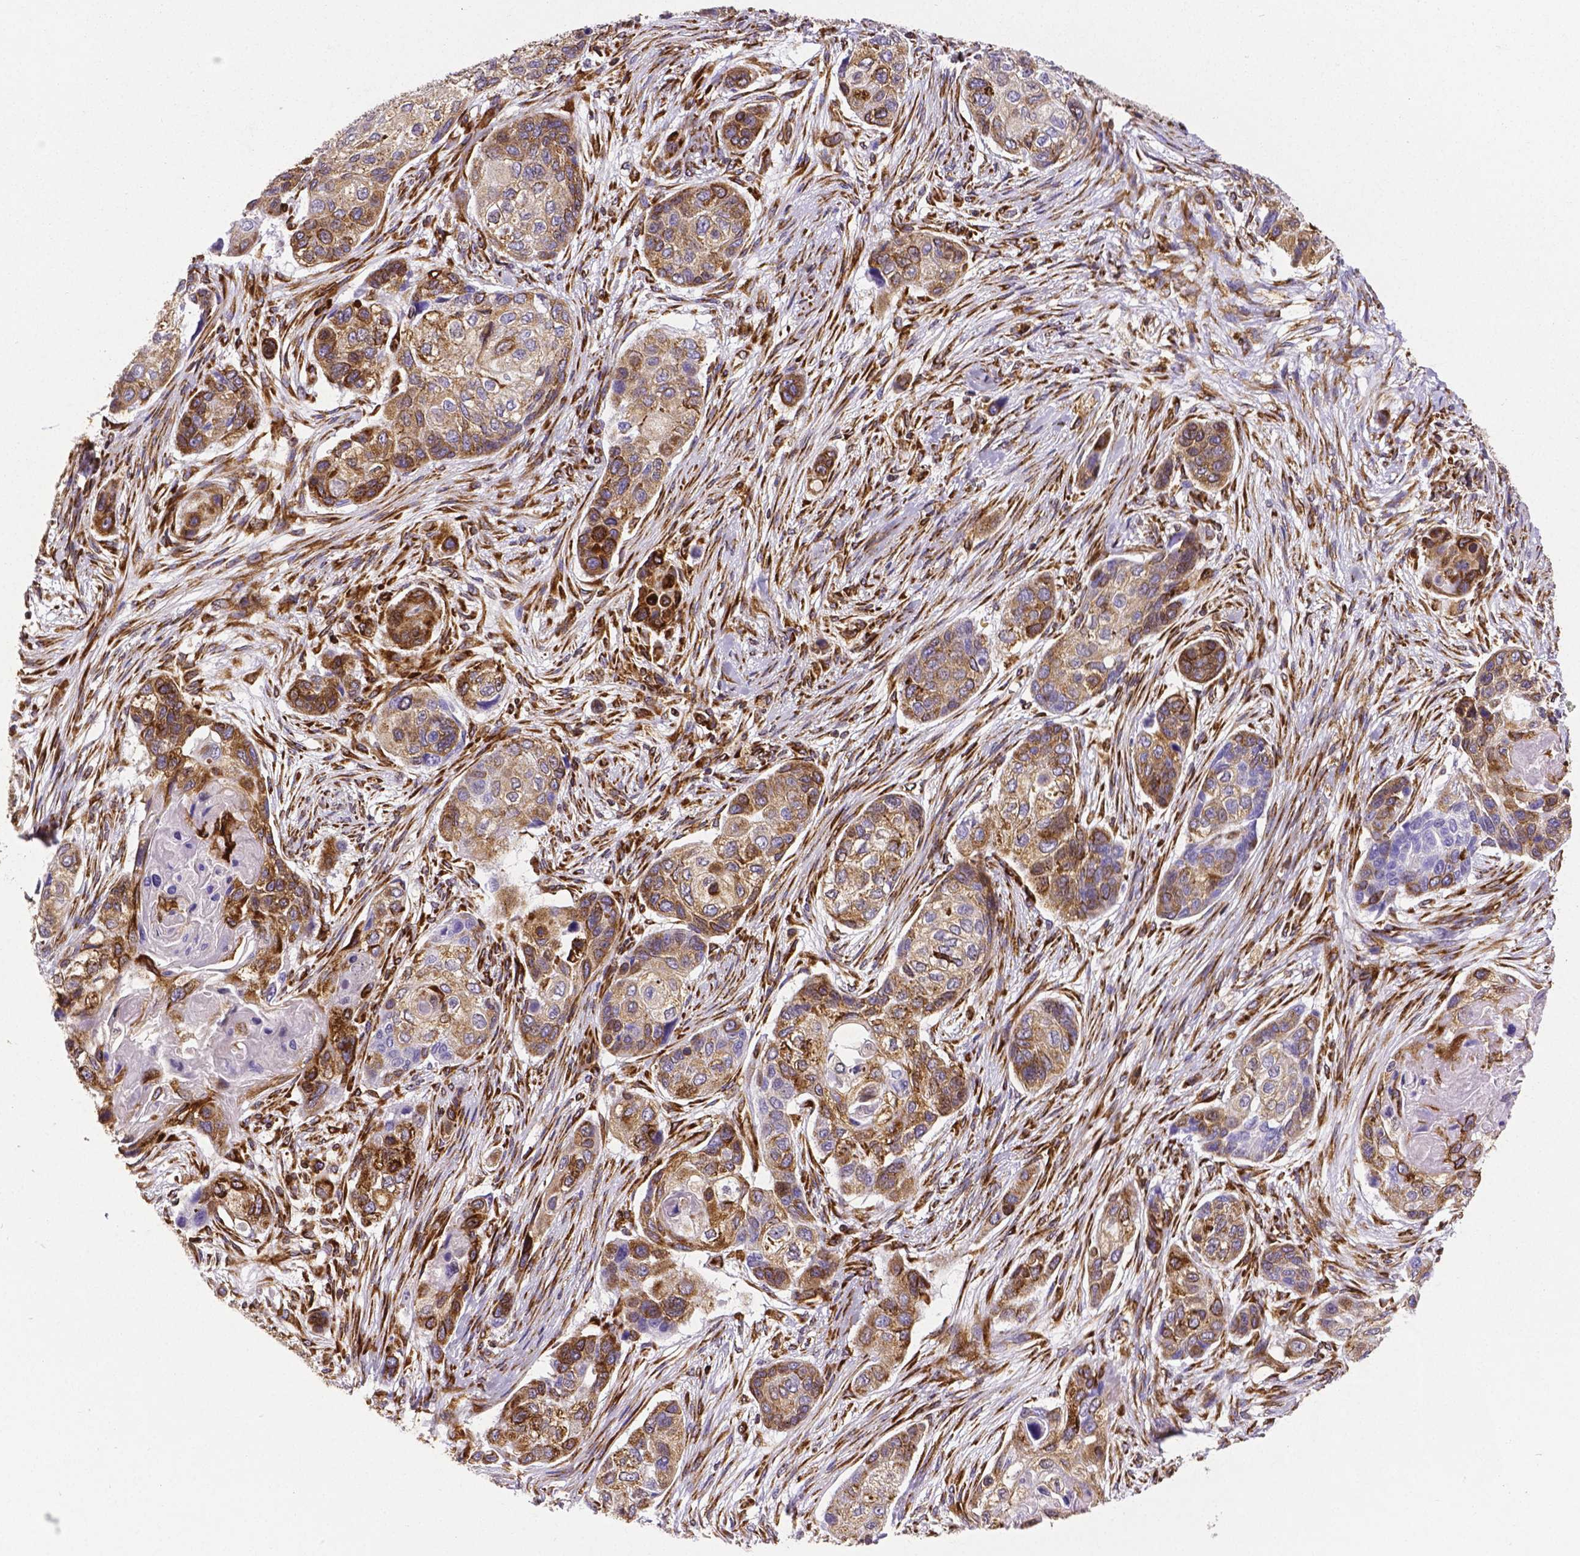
{"staining": {"intensity": "moderate", "quantity": ">75%", "location": "cytoplasmic/membranous"}, "tissue": "lung cancer", "cell_type": "Tumor cells", "image_type": "cancer", "snomed": [{"axis": "morphology", "description": "Squamous cell carcinoma, NOS"}, {"axis": "topography", "description": "Lung"}], "caption": "An immunohistochemistry photomicrograph of neoplastic tissue is shown. Protein staining in brown highlights moderate cytoplasmic/membranous positivity in lung cancer within tumor cells.", "gene": "MTDH", "patient": {"sex": "male", "age": 69}}